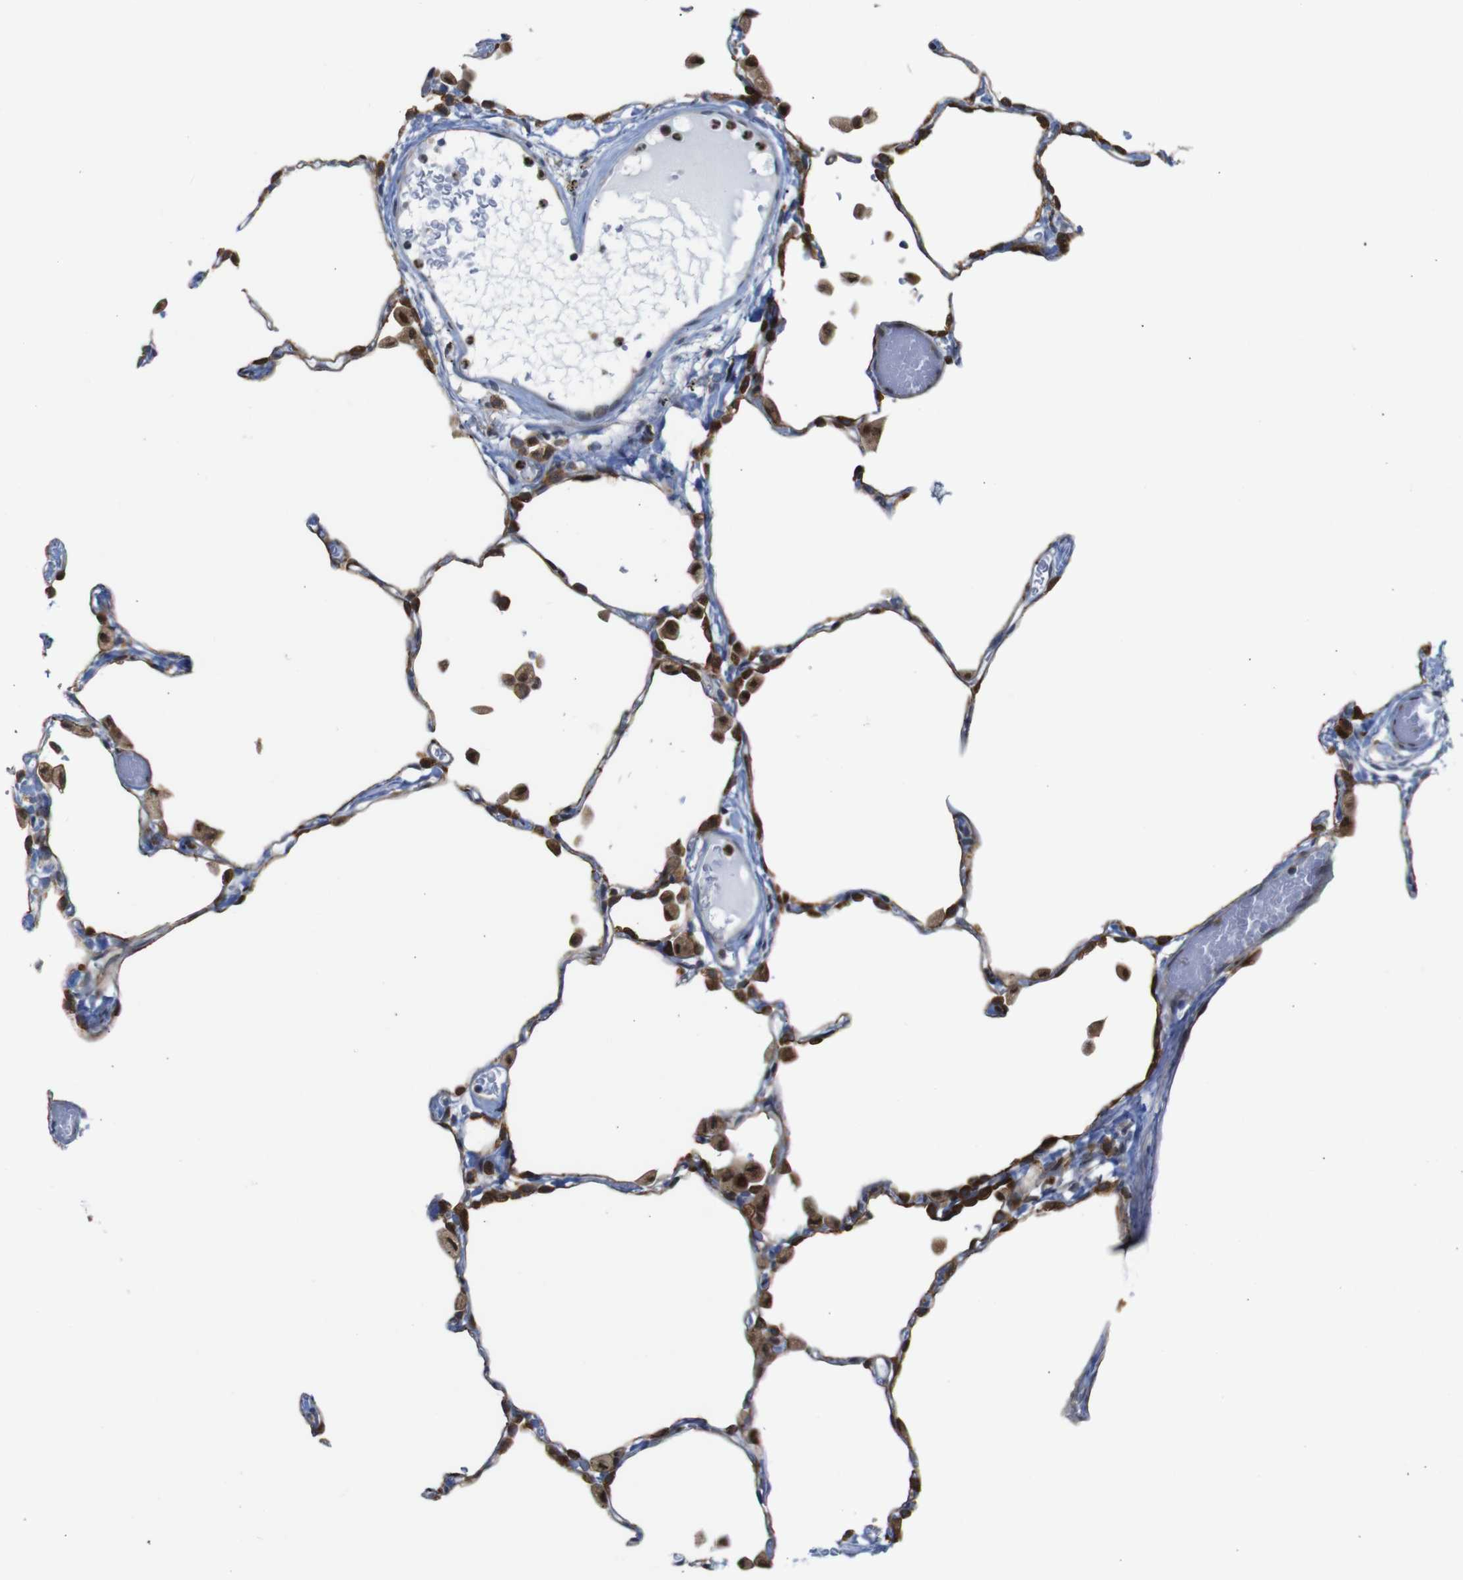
{"staining": {"intensity": "moderate", "quantity": "25%-75%", "location": "cytoplasmic/membranous"}, "tissue": "lung", "cell_type": "Alveolar cells", "image_type": "normal", "snomed": [{"axis": "morphology", "description": "Normal tissue, NOS"}, {"axis": "topography", "description": "Lung"}], "caption": "Alveolar cells exhibit medium levels of moderate cytoplasmic/membranous positivity in about 25%-75% of cells in unremarkable human lung. Immunohistochemistry stains the protein in brown and the nuclei are stained blue.", "gene": "PTPN1", "patient": {"sex": "female", "age": 49}}